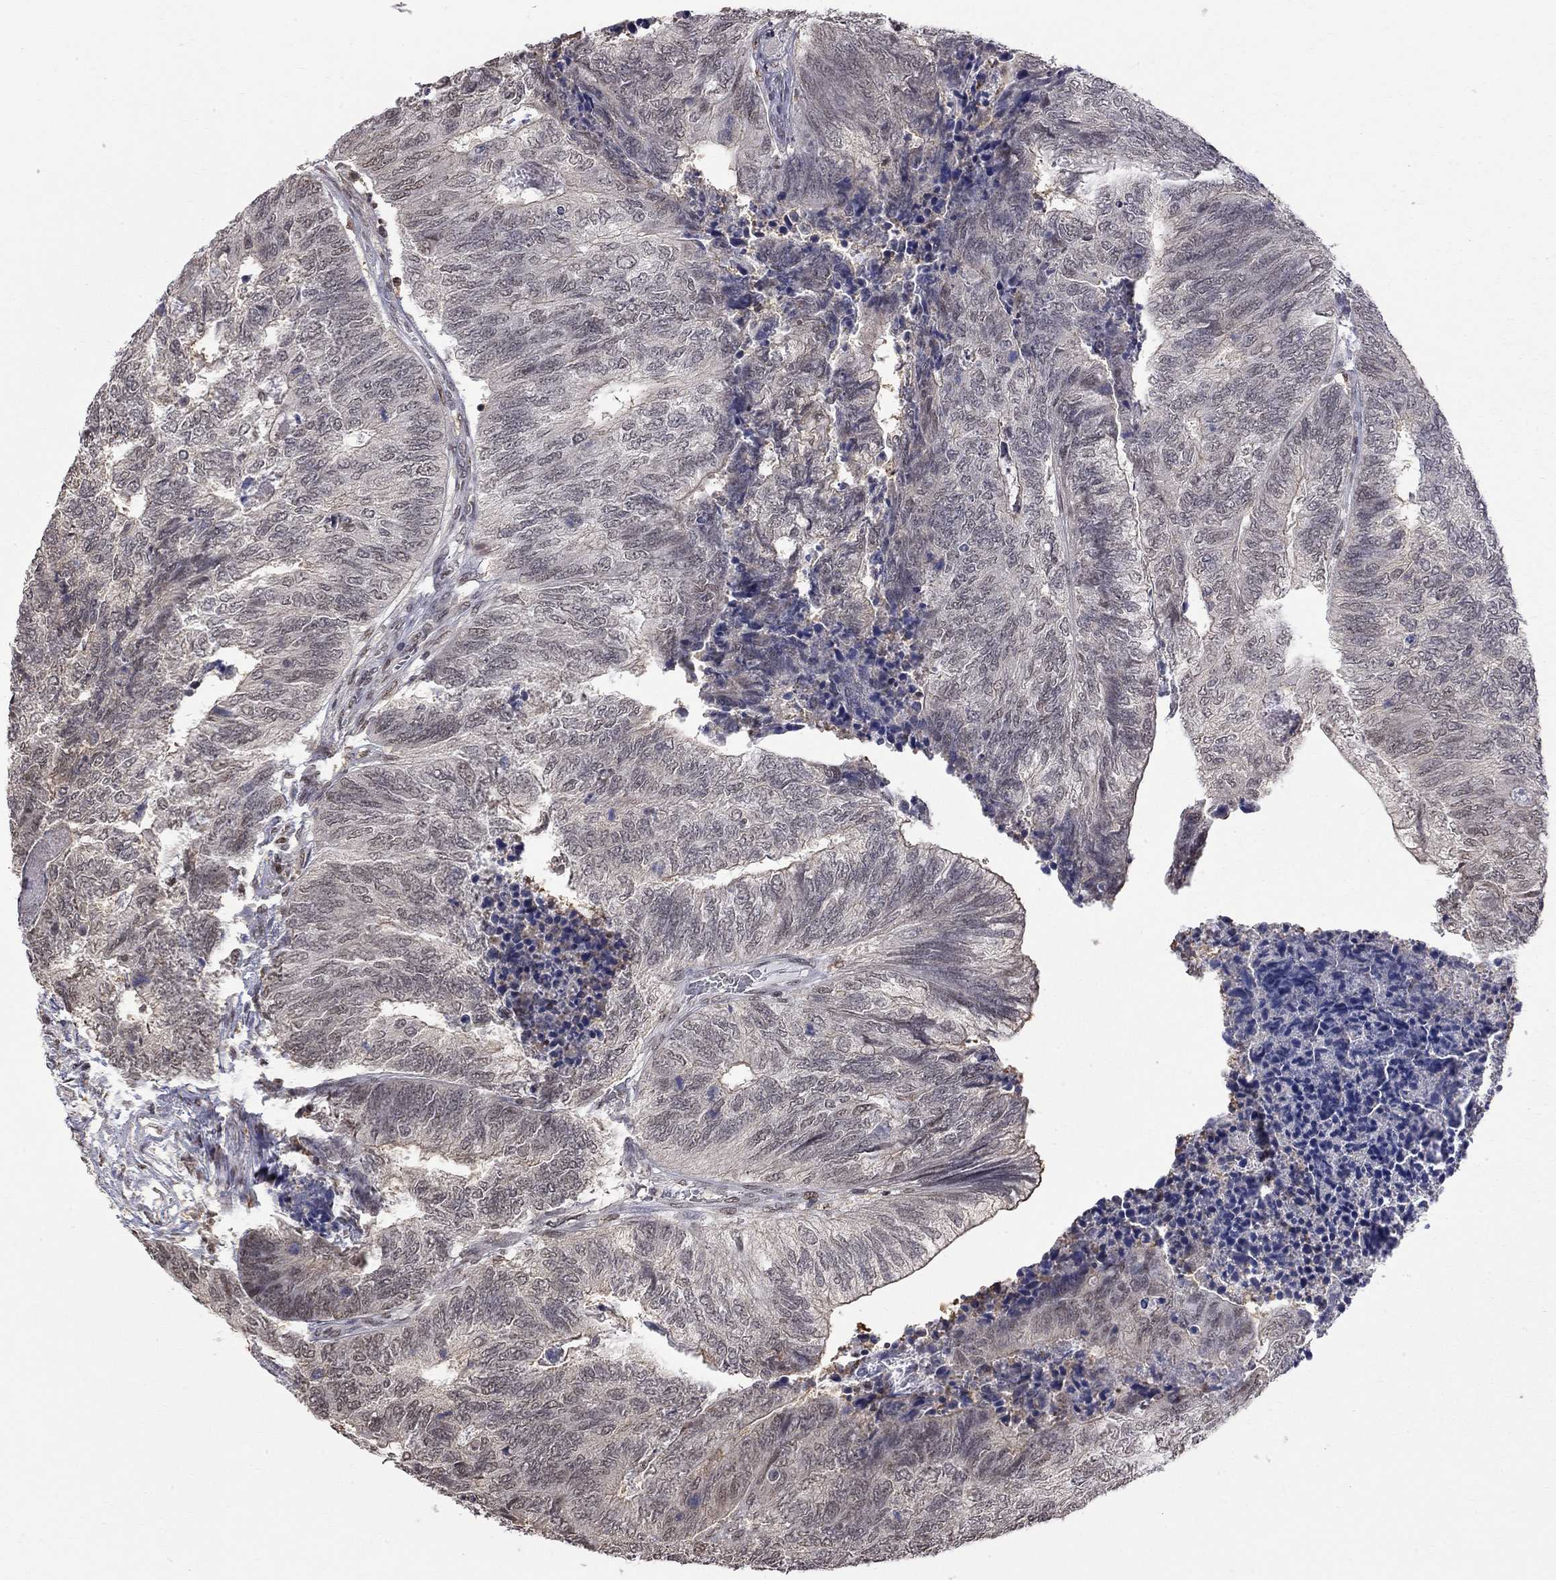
{"staining": {"intensity": "negative", "quantity": "none", "location": "none"}, "tissue": "colorectal cancer", "cell_type": "Tumor cells", "image_type": "cancer", "snomed": [{"axis": "morphology", "description": "Adenocarcinoma, NOS"}, {"axis": "topography", "description": "Colon"}], "caption": "Photomicrograph shows no significant protein expression in tumor cells of adenocarcinoma (colorectal).", "gene": "RFWD3", "patient": {"sex": "female", "age": 67}}